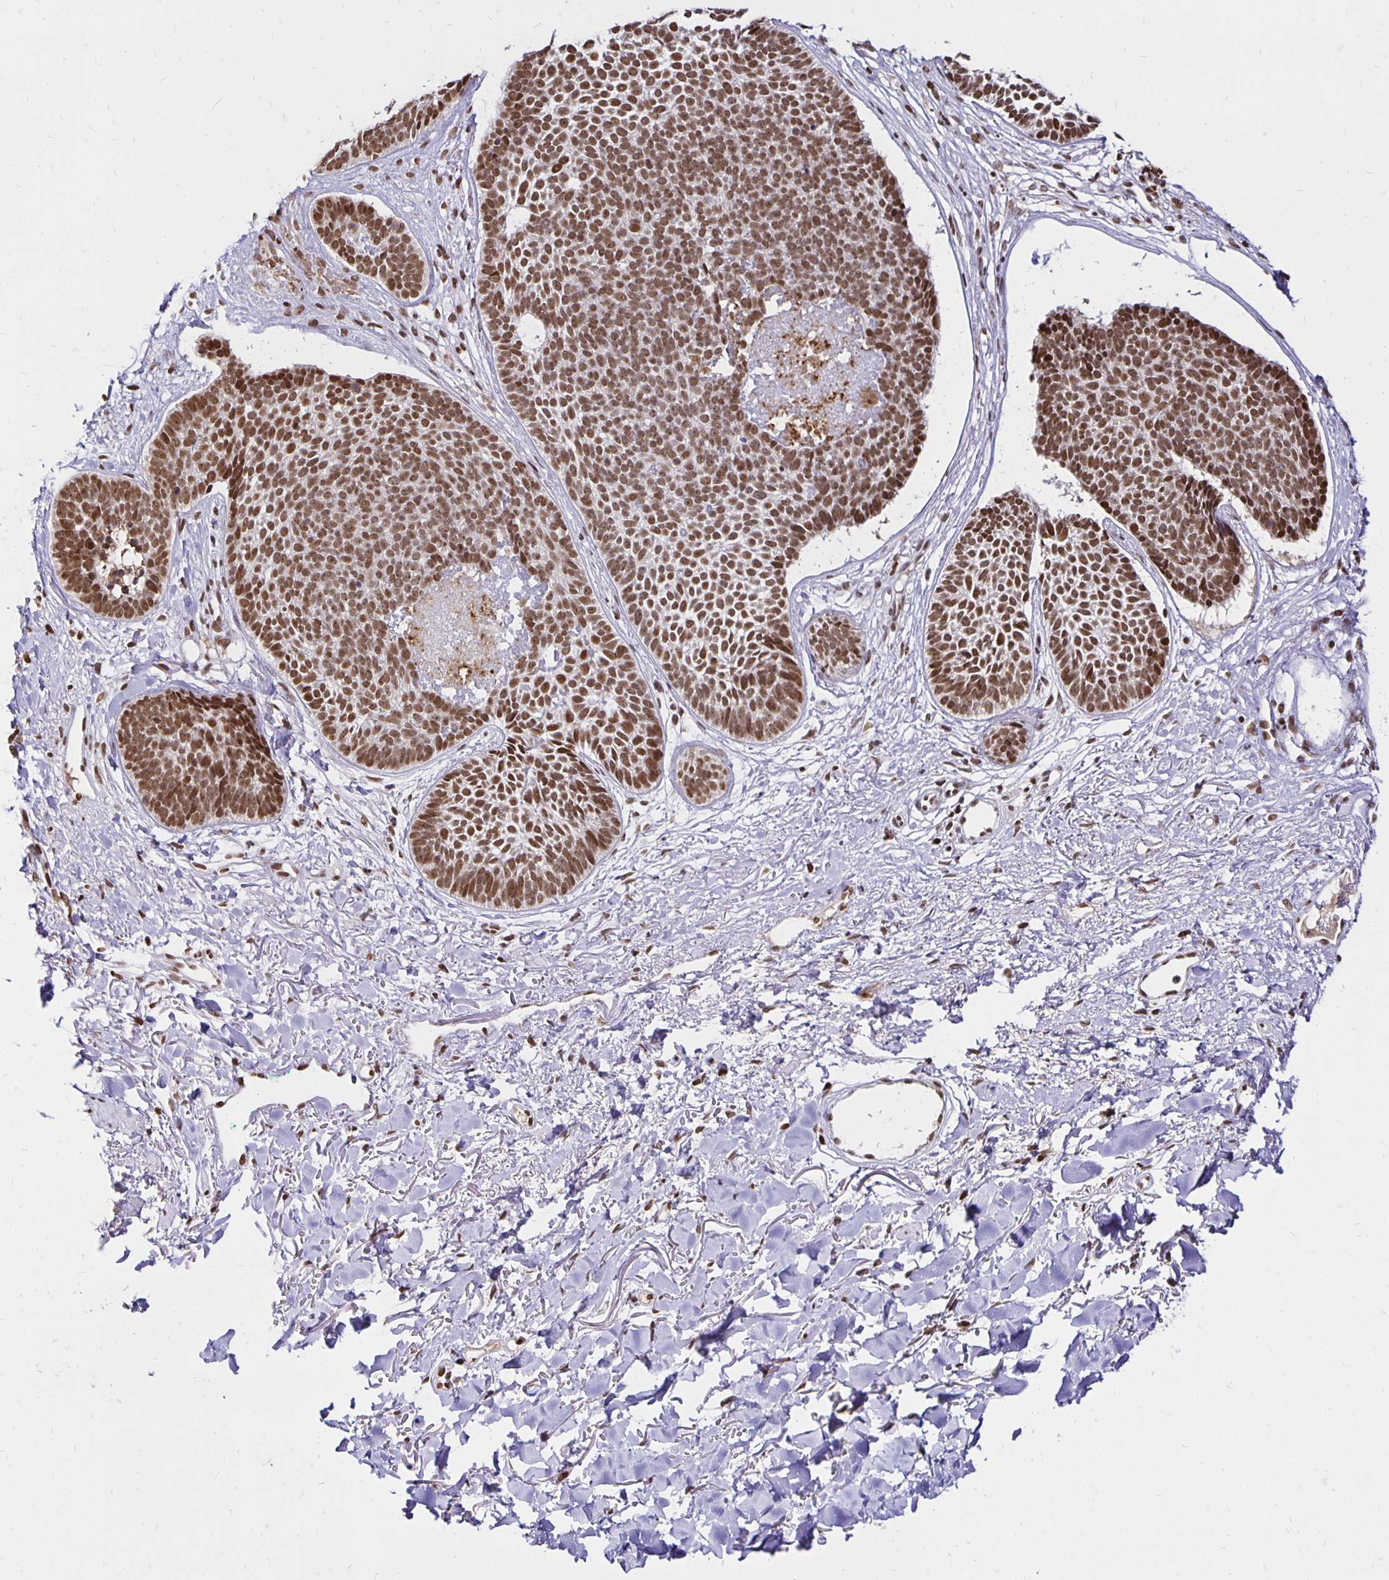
{"staining": {"intensity": "moderate", "quantity": ">75%", "location": "nuclear"}, "tissue": "skin cancer", "cell_type": "Tumor cells", "image_type": "cancer", "snomed": [{"axis": "morphology", "description": "Basal cell carcinoma"}, {"axis": "topography", "description": "Skin"}, {"axis": "topography", "description": "Skin of neck"}, {"axis": "topography", "description": "Skin of shoulder"}, {"axis": "topography", "description": "Skin of back"}], "caption": "A brown stain labels moderate nuclear positivity of a protein in skin cancer tumor cells.", "gene": "ZNF579", "patient": {"sex": "male", "age": 80}}